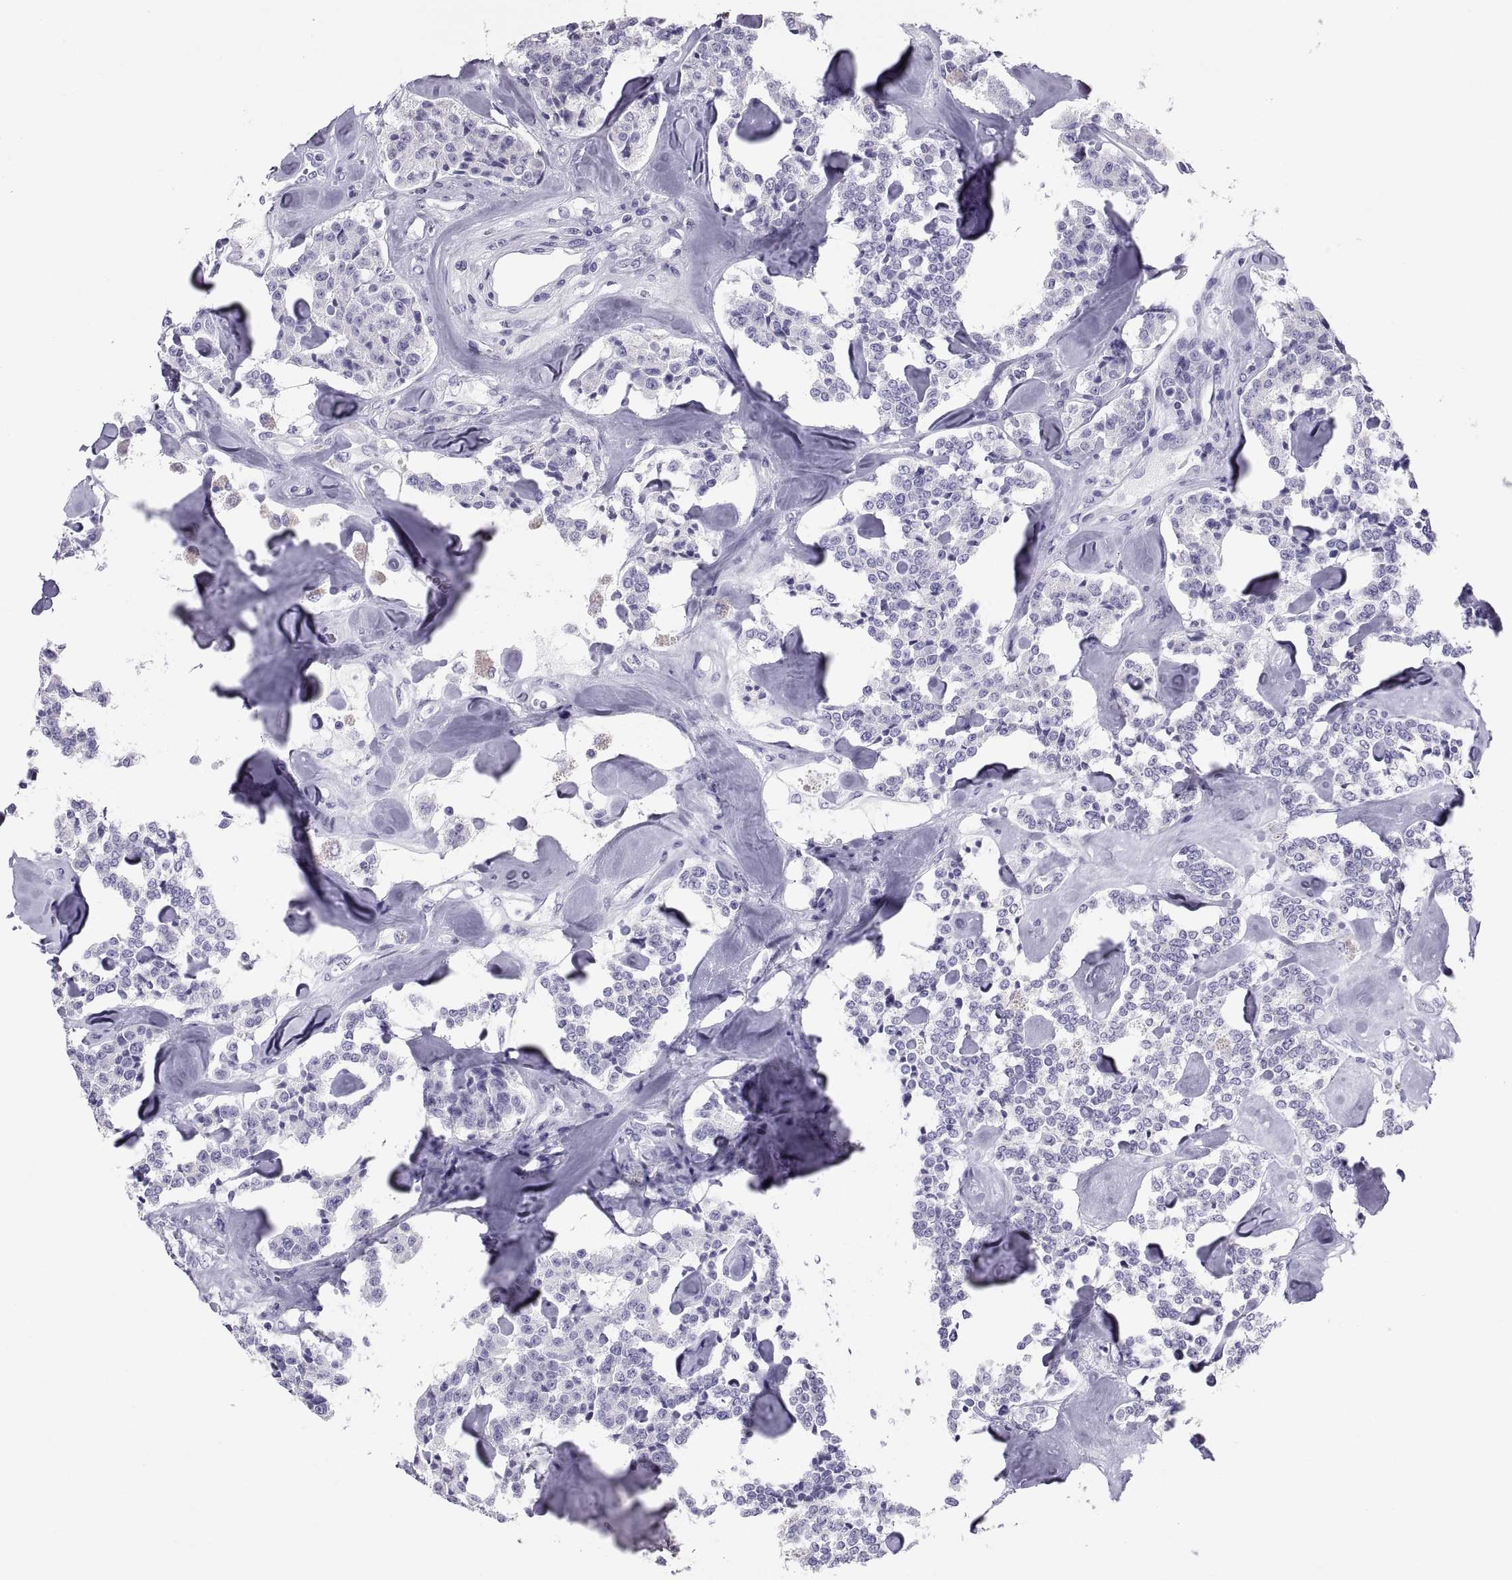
{"staining": {"intensity": "negative", "quantity": "none", "location": "none"}, "tissue": "carcinoid", "cell_type": "Tumor cells", "image_type": "cancer", "snomed": [{"axis": "morphology", "description": "Carcinoid, malignant, NOS"}, {"axis": "topography", "description": "Pancreas"}], "caption": "Human carcinoid stained for a protein using IHC exhibits no staining in tumor cells.", "gene": "CT47A10", "patient": {"sex": "male", "age": 41}}